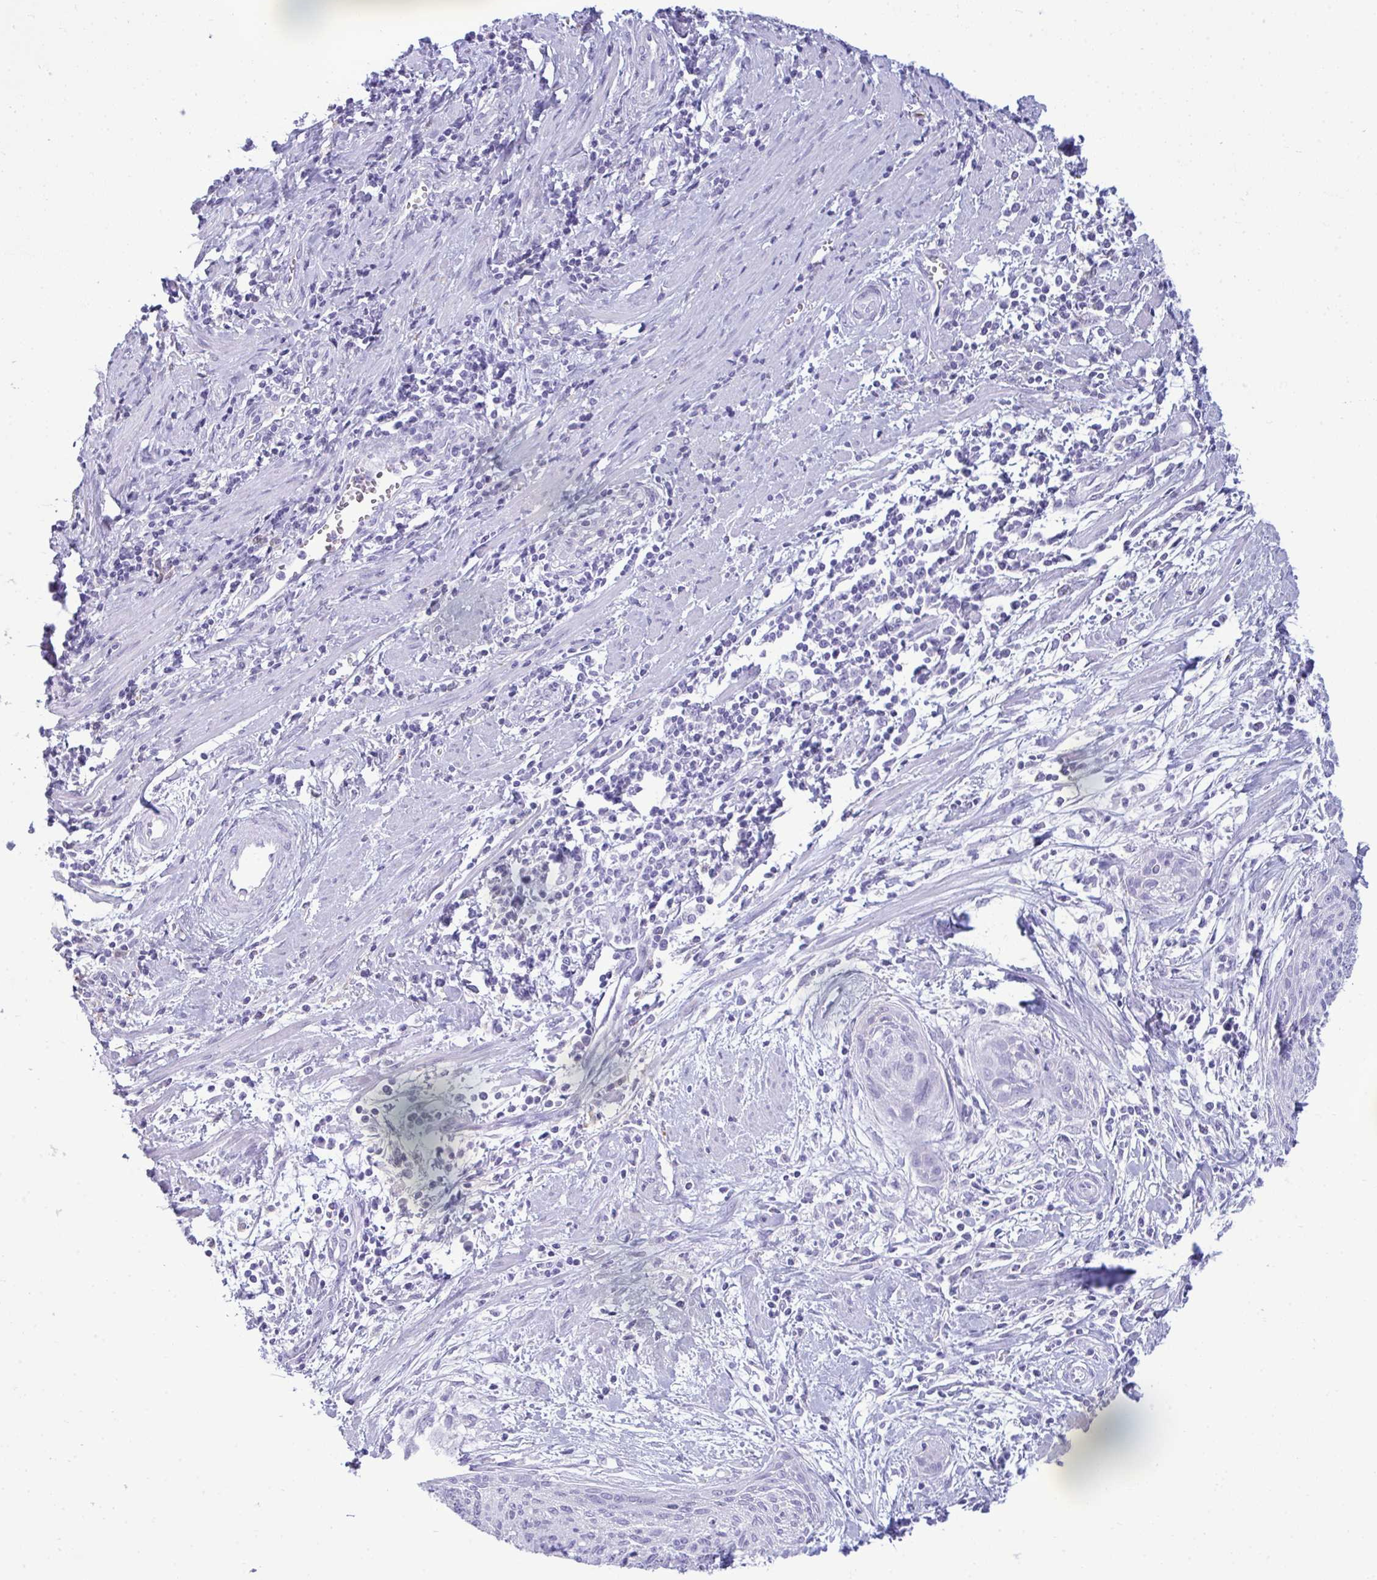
{"staining": {"intensity": "negative", "quantity": "none", "location": "none"}, "tissue": "cervical cancer", "cell_type": "Tumor cells", "image_type": "cancer", "snomed": [{"axis": "morphology", "description": "Squamous cell carcinoma, NOS"}, {"axis": "topography", "description": "Cervix"}], "caption": "An image of cervical cancer stained for a protein reveals no brown staining in tumor cells.", "gene": "ANKRD60", "patient": {"sex": "female", "age": 55}}